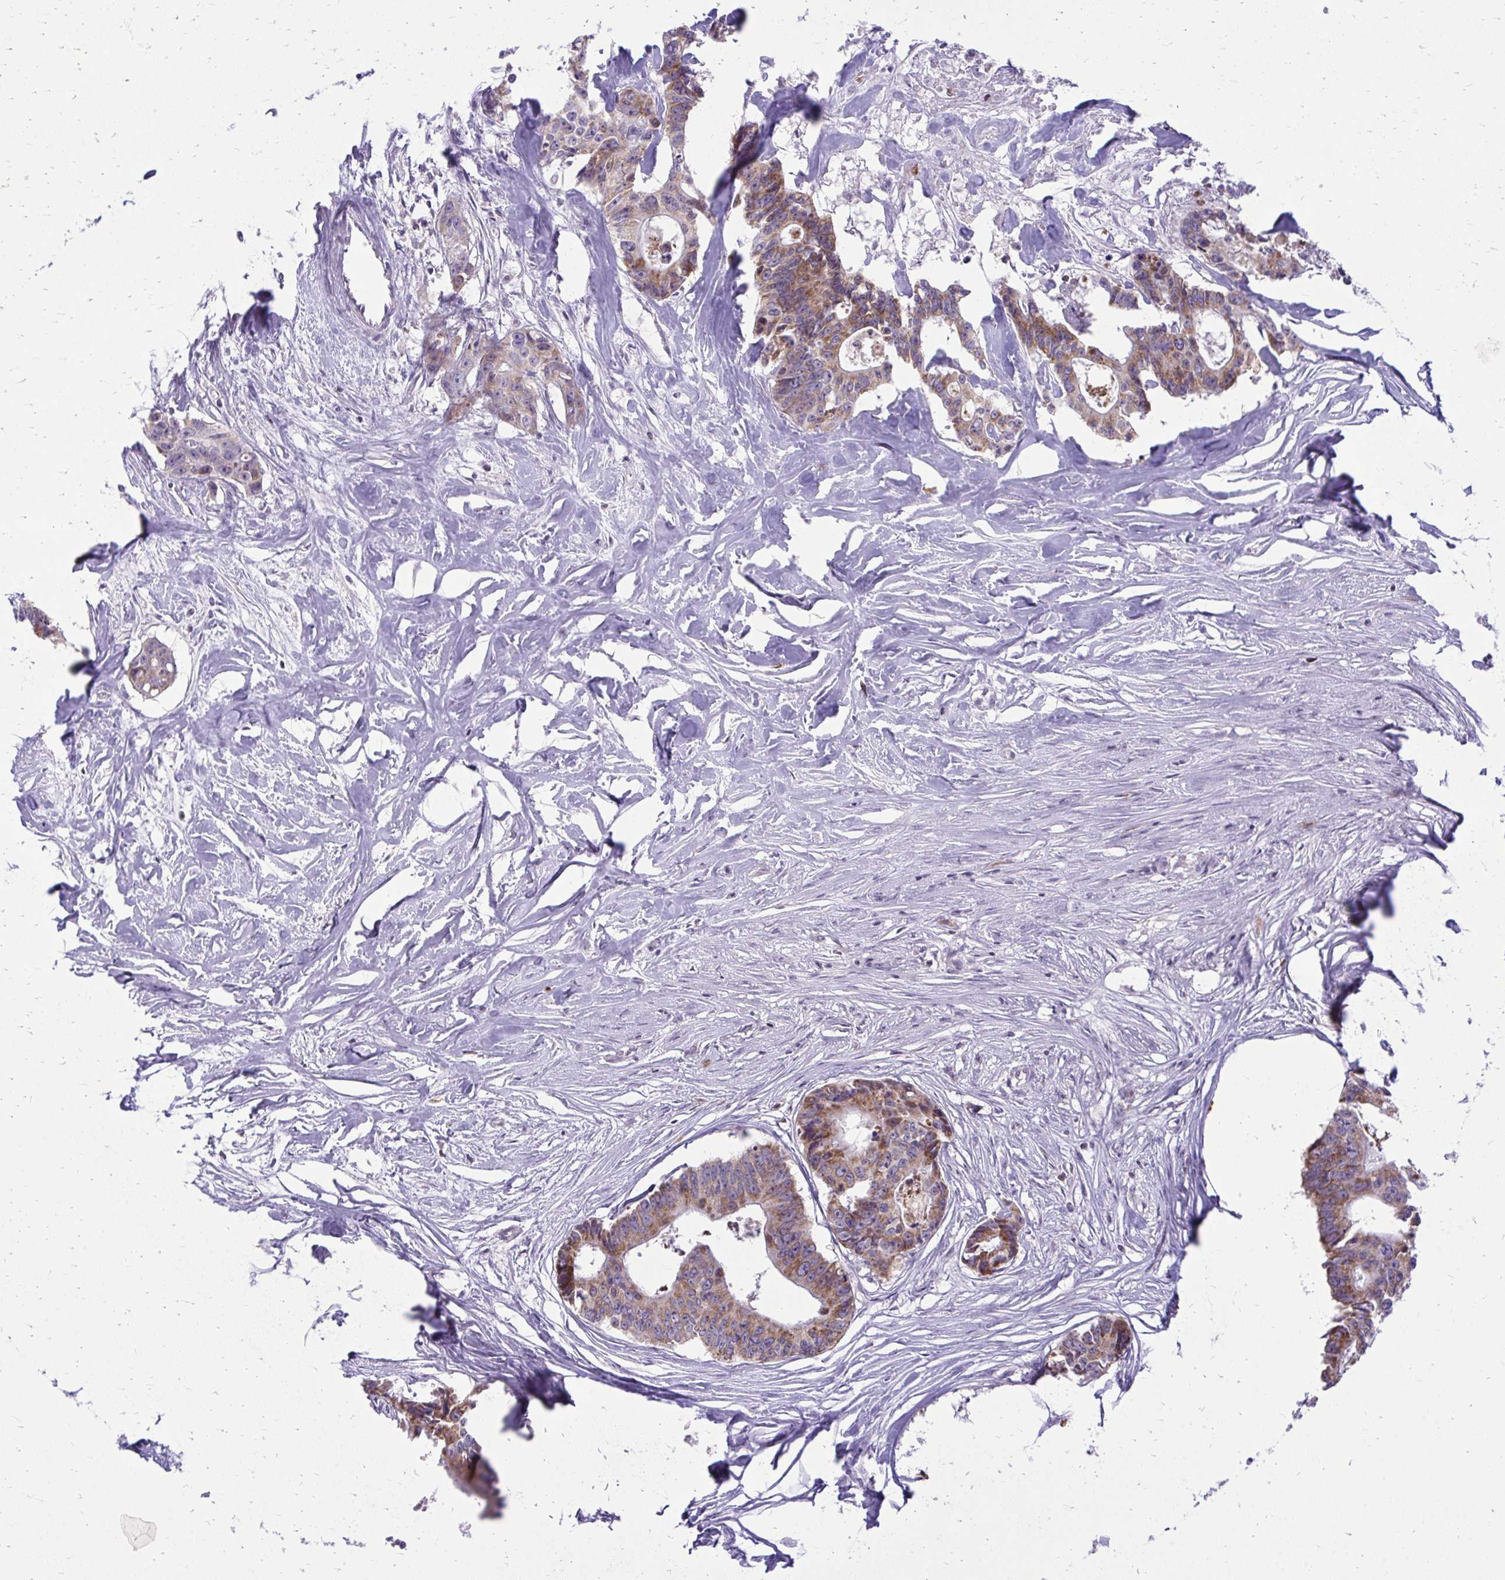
{"staining": {"intensity": "moderate", "quantity": ">75%", "location": "cytoplasmic/membranous"}, "tissue": "colorectal cancer", "cell_type": "Tumor cells", "image_type": "cancer", "snomed": [{"axis": "morphology", "description": "Adenocarcinoma, NOS"}, {"axis": "topography", "description": "Rectum"}], "caption": "A histopathology image of human colorectal cancer stained for a protein reveals moderate cytoplasmic/membranous brown staining in tumor cells.", "gene": "RPS6KA2", "patient": {"sex": "male", "age": 57}}